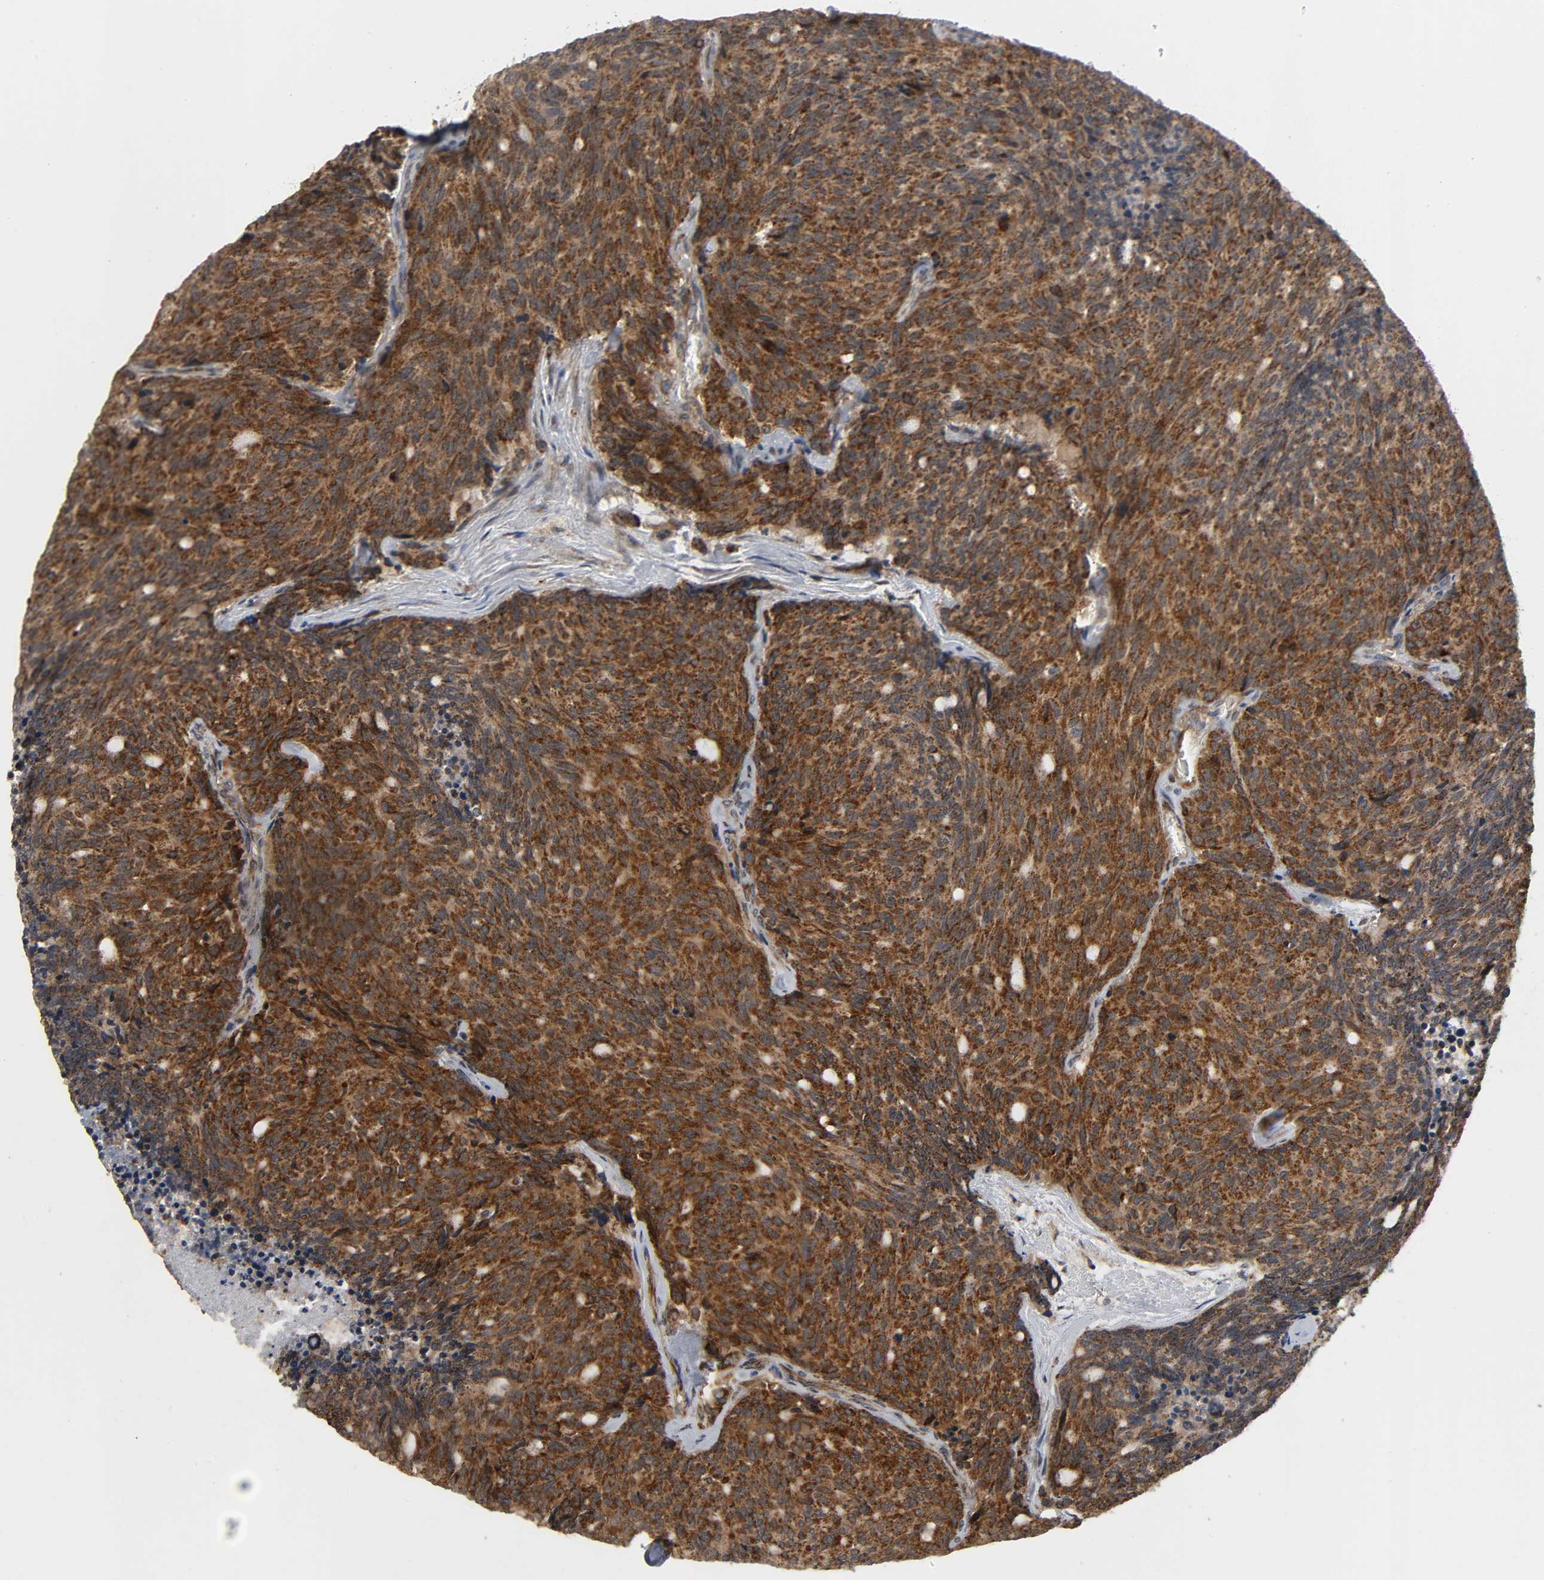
{"staining": {"intensity": "strong", "quantity": ">75%", "location": "cytoplasmic/membranous"}, "tissue": "carcinoid", "cell_type": "Tumor cells", "image_type": "cancer", "snomed": [{"axis": "morphology", "description": "Carcinoid, malignant, NOS"}, {"axis": "topography", "description": "Pancreas"}], "caption": "Malignant carcinoid stained for a protein (brown) demonstrates strong cytoplasmic/membranous positive staining in approximately >75% of tumor cells.", "gene": "SLC30A9", "patient": {"sex": "female", "age": 54}}